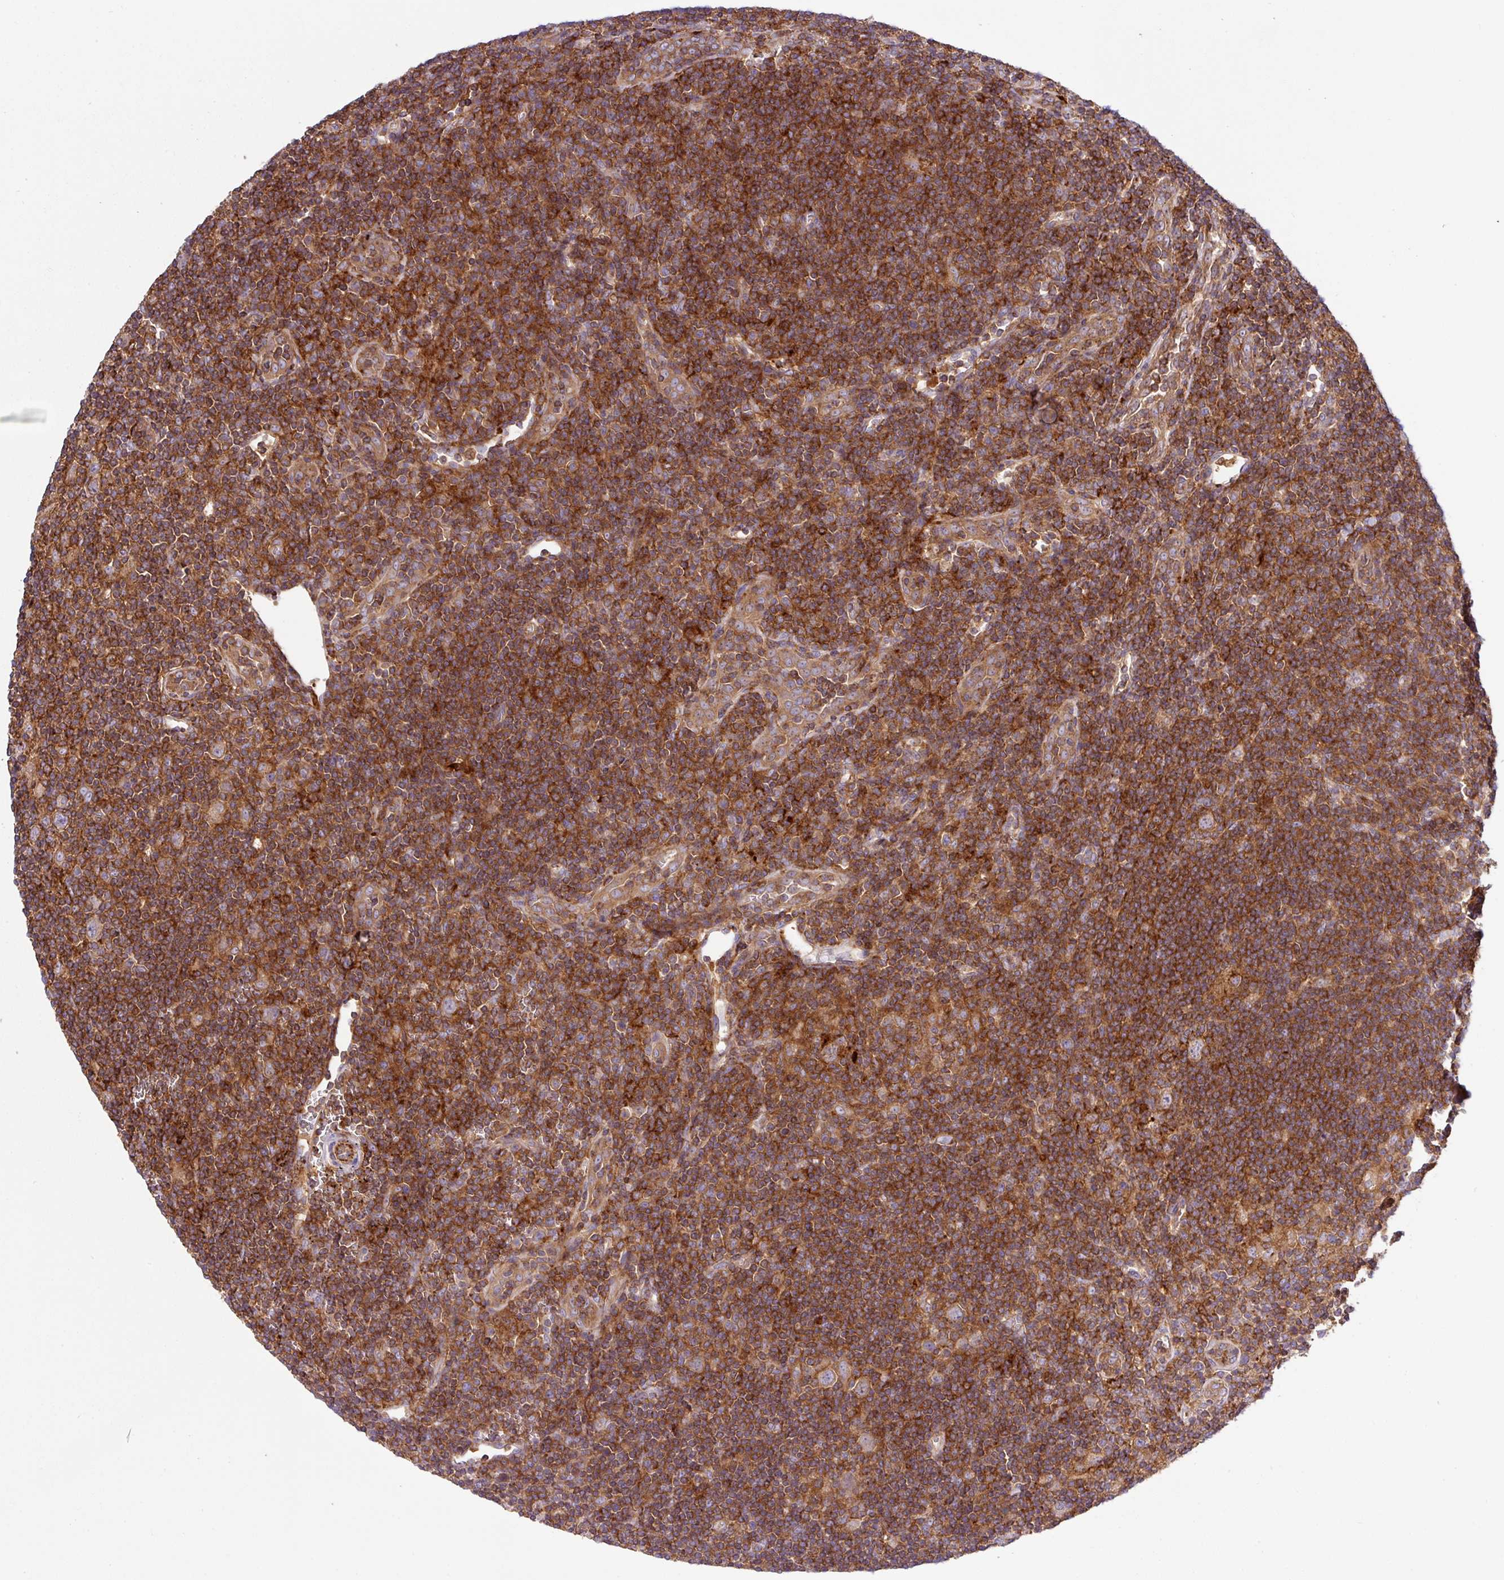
{"staining": {"intensity": "moderate", "quantity": ">75%", "location": "cytoplasmic/membranous"}, "tissue": "lymphoma", "cell_type": "Tumor cells", "image_type": "cancer", "snomed": [{"axis": "morphology", "description": "Hodgkin's disease, NOS"}, {"axis": "topography", "description": "Lymph node"}], "caption": "Tumor cells reveal moderate cytoplasmic/membranous expression in approximately >75% of cells in lymphoma.", "gene": "RIC1", "patient": {"sex": "female", "age": 57}}